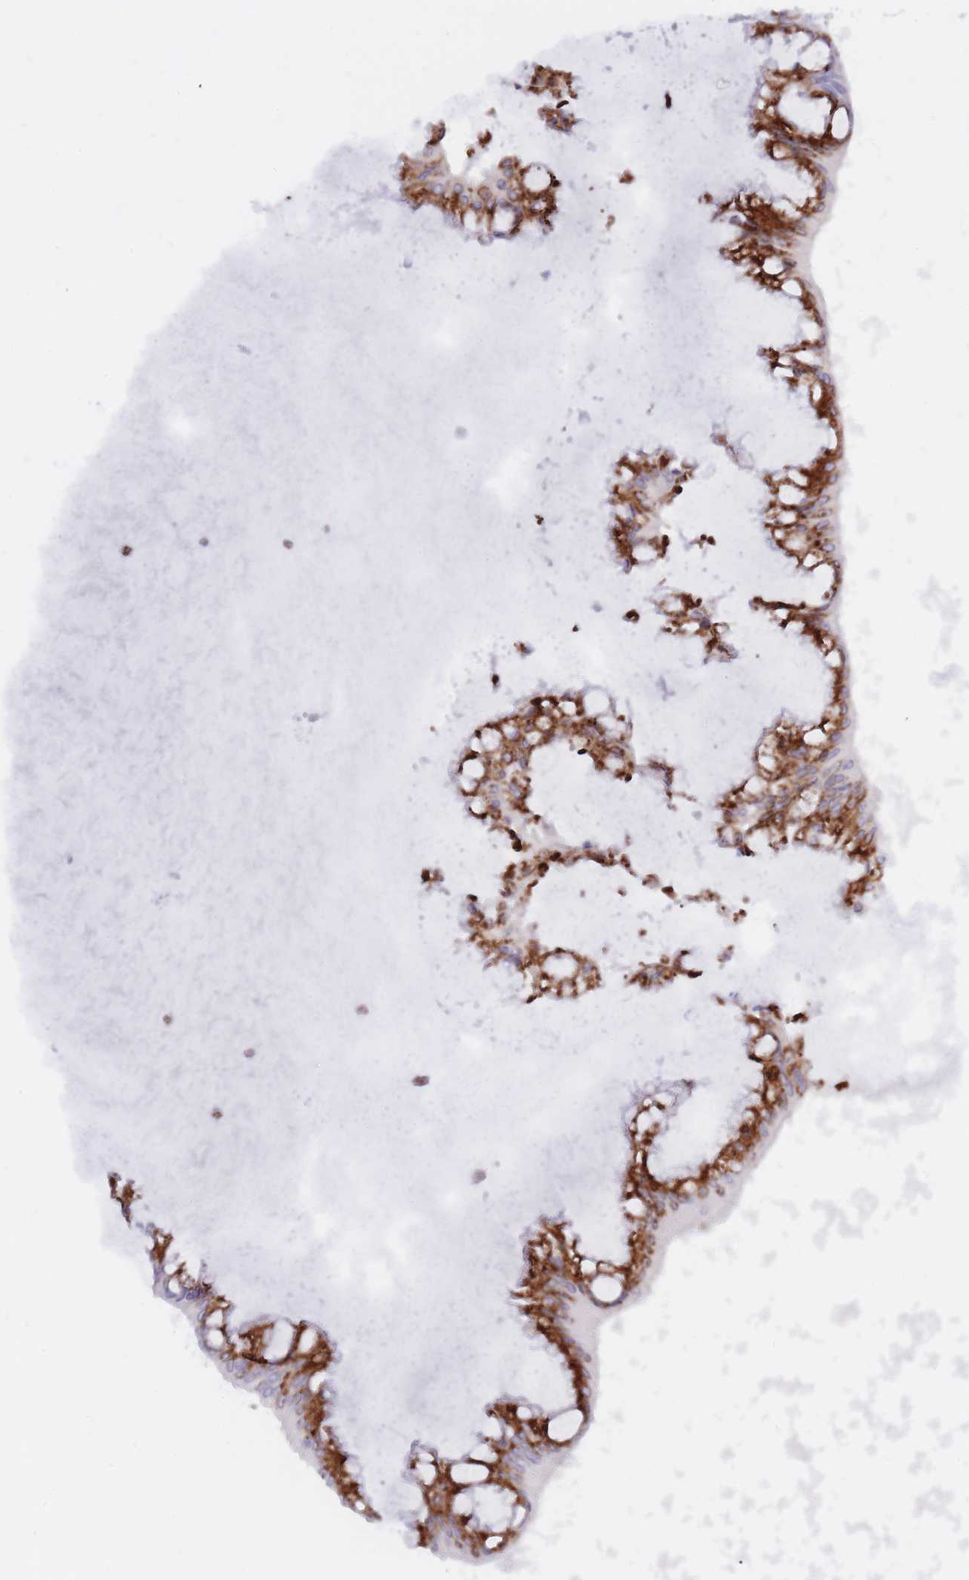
{"staining": {"intensity": "strong", "quantity": "25%-75%", "location": "cytoplasmic/membranous"}, "tissue": "ovarian cancer", "cell_type": "Tumor cells", "image_type": "cancer", "snomed": [{"axis": "morphology", "description": "Cystadenocarcinoma, mucinous, NOS"}, {"axis": "topography", "description": "Ovary"}], "caption": "Immunohistochemical staining of human mucinous cystadenocarcinoma (ovarian) shows high levels of strong cytoplasmic/membranous expression in about 25%-75% of tumor cells.", "gene": "BDKRB2", "patient": {"sex": "female", "age": 73}}